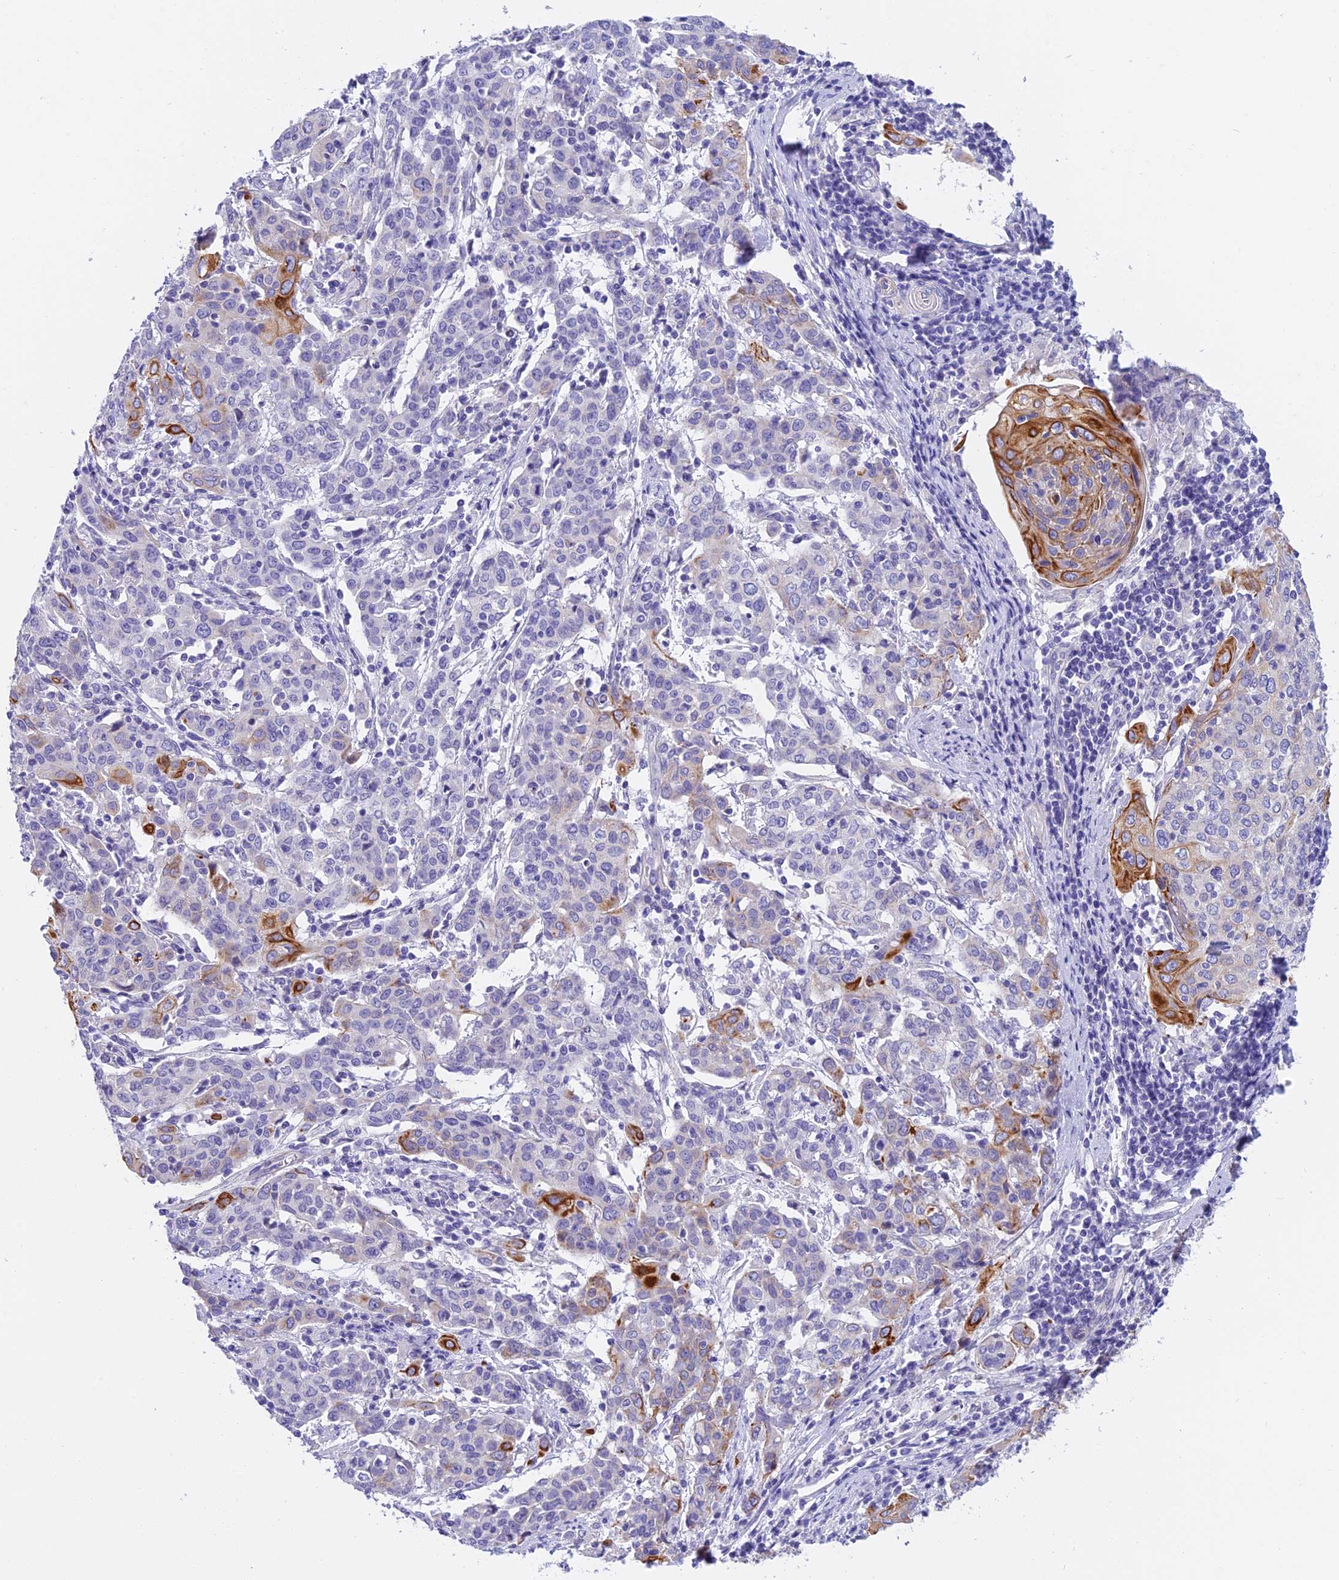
{"staining": {"intensity": "strong", "quantity": "<25%", "location": "cytoplasmic/membranous"}, "tissue": "cervical cancer", "cell_type": "Tumor cells", "image_type": "cancer", "snomed": [{"axis": "morphology", "description": "Squamous cell carcinoma, NOS"}, {"axis": "topography", "description": "Cervix"}], "caption": "A medium amount of strong cytoplasmic/membranous expression is identified in about <25% of tumor cells in squamous cell carcinoma (cervical) tissue.", "gene": "C17orf67", "patient": {"sex": "female", "age": 67}}